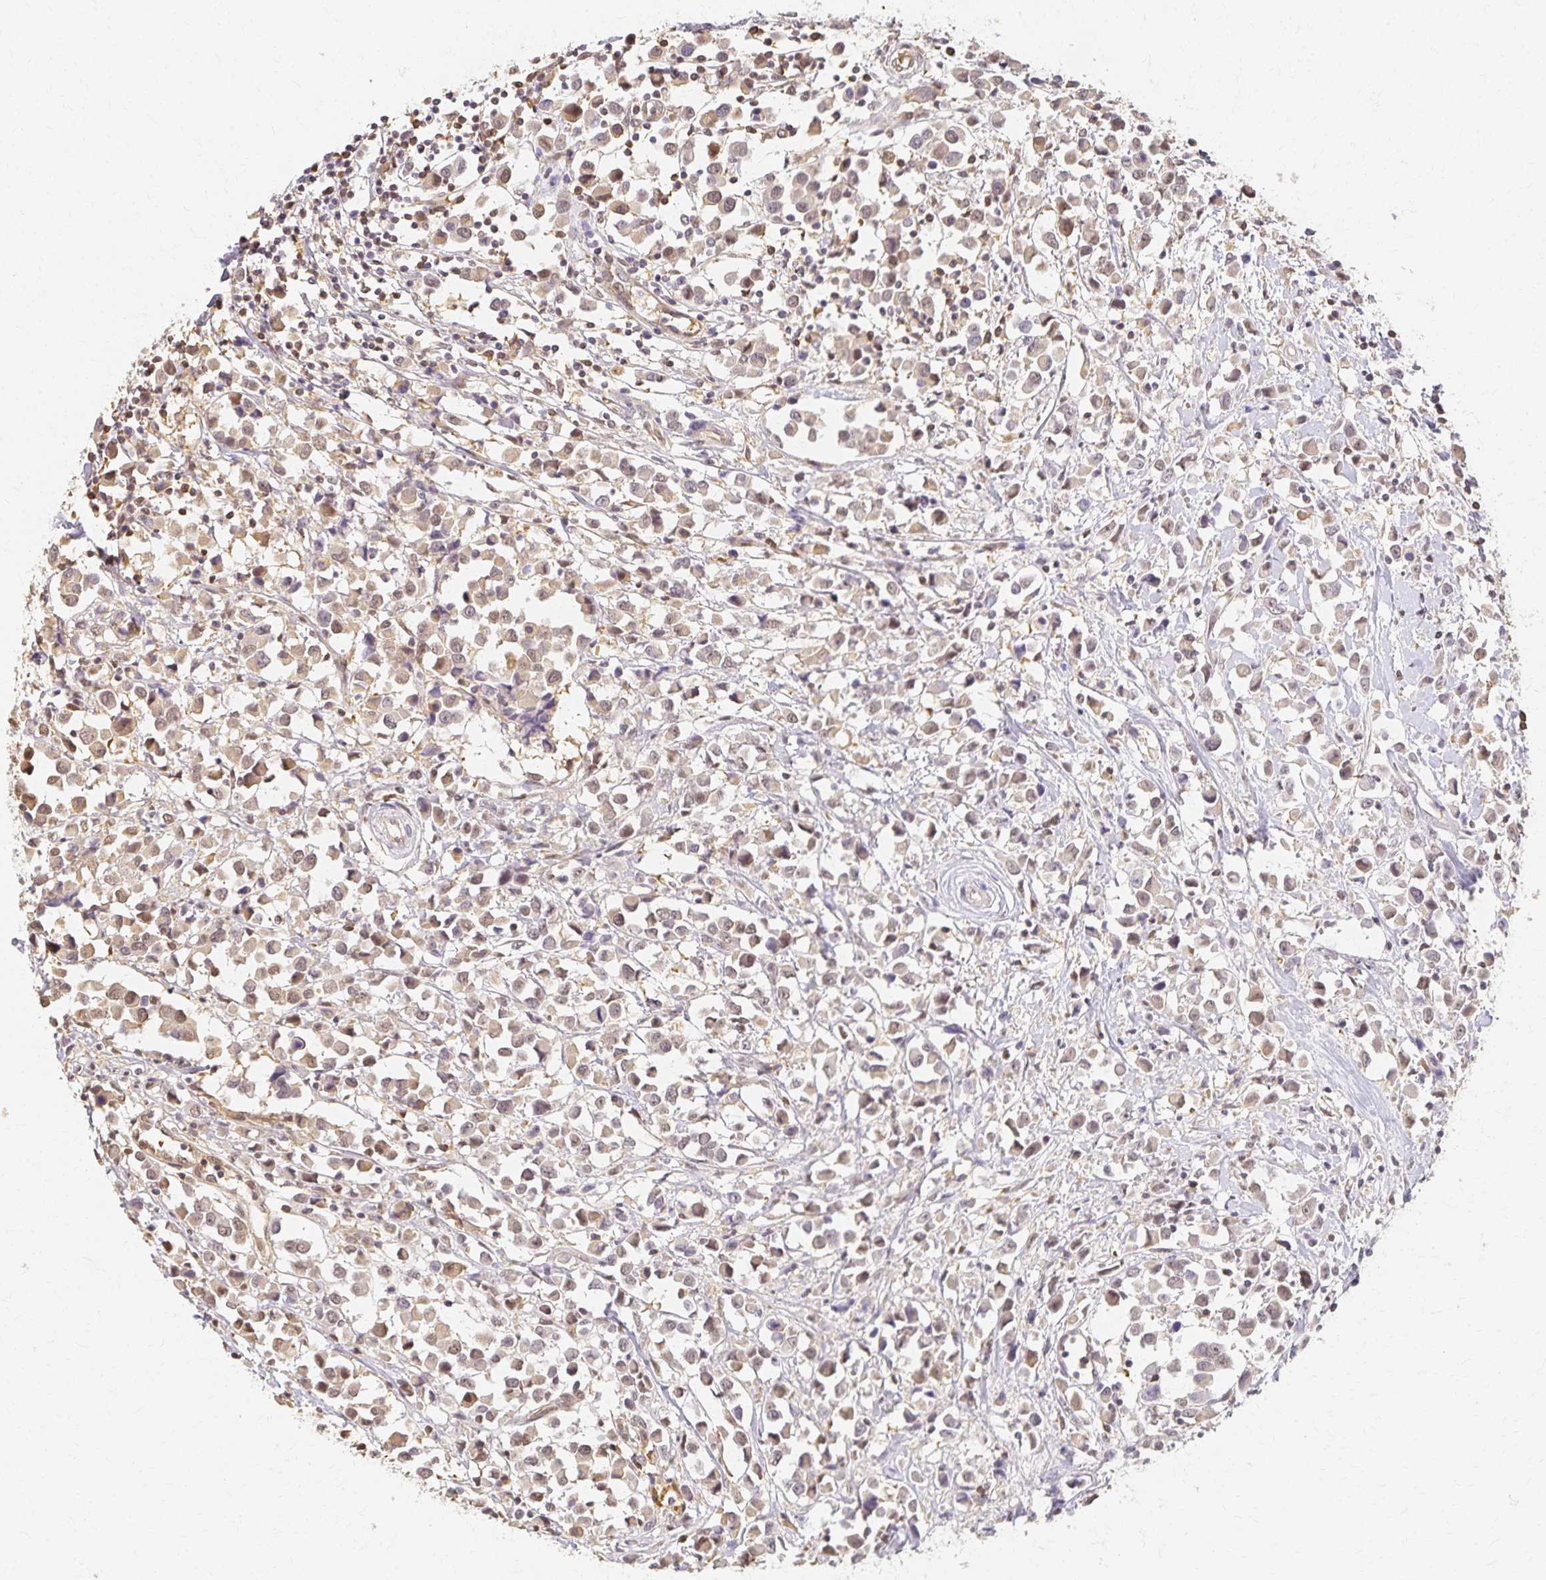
{"staining": {"intensity": "weak", "quantity": ">75%", "location": "cytoplasmic/membranous"}, "tissue": "breast cancer", "cell_type": "Tumor cells", "image_type": "cancer", "snomed": [{"axis": "morphology", "description": "Duct carcinoma"}, {"axis": "topography", "description": "Breast"}], "caption": "Weak cytoplasmic/membranous protein staining is present in about >75% of tumor cells in breast invasive ductal carcinoma. (Brightfield microscopy of DAB IHC at high magnification).", "gene": "AZGP1", "patient": {"sex": "female", "age": 61}}